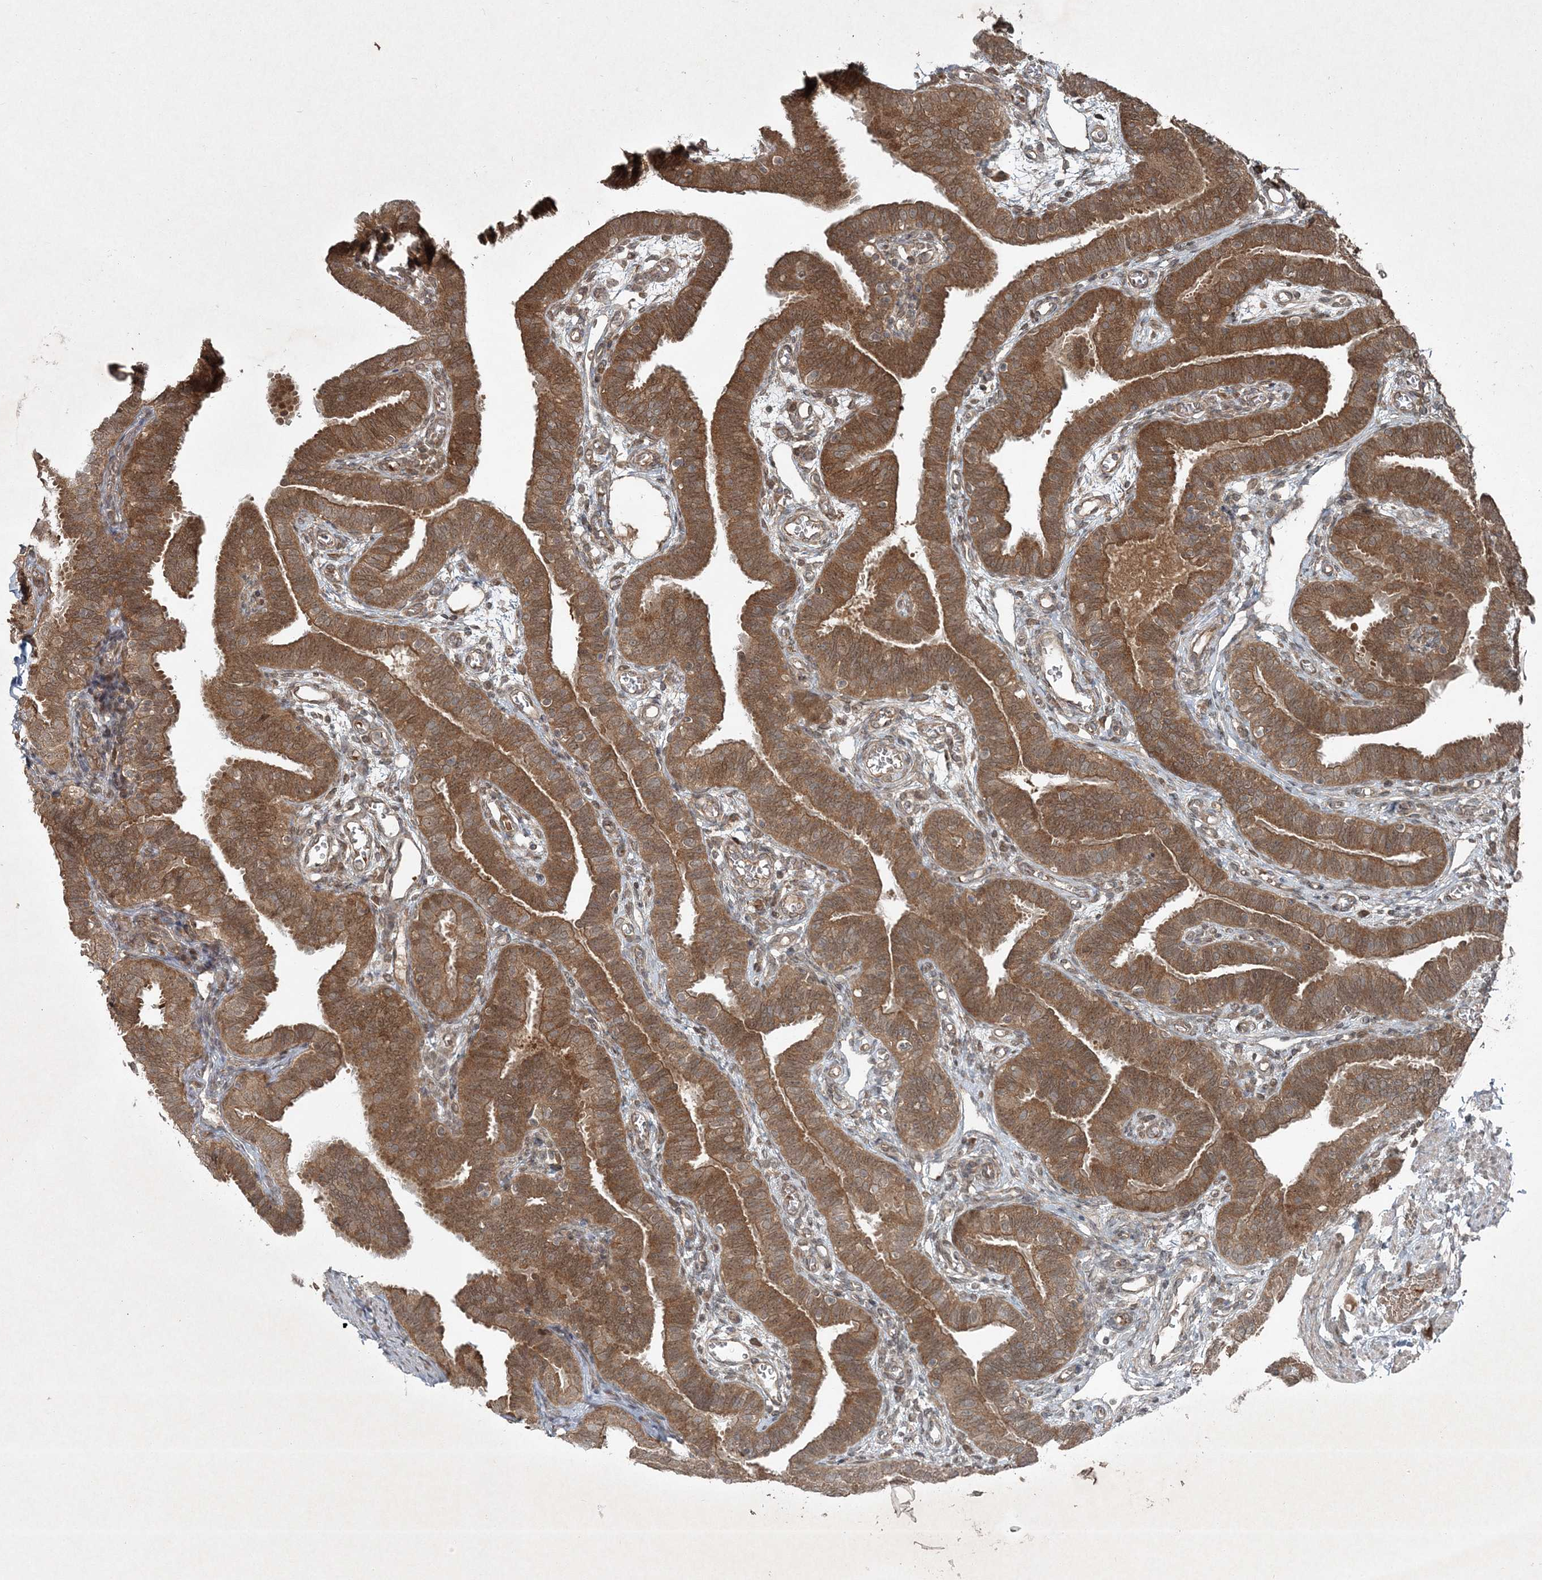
{"staining": {"intensity": "moderate", "quantity": ">75%", "location": "cytoplasmic/membranous"}, "tissue": "fallopian tube", "cell_type": "Glandular cells", "image_type": "normal", "snomed": [{"axis": "morphology", "description": "Normal tissue, NOS"}, {"axis": "topography", "description": "Fallopian tube"}], "caption": "Moderate cytoplasmic/membranous protein expression is present in about >75% of glandular cells in fallopian tube.", "gene": "FBXL17", "patient": {"sex": "female", "age": 39}}